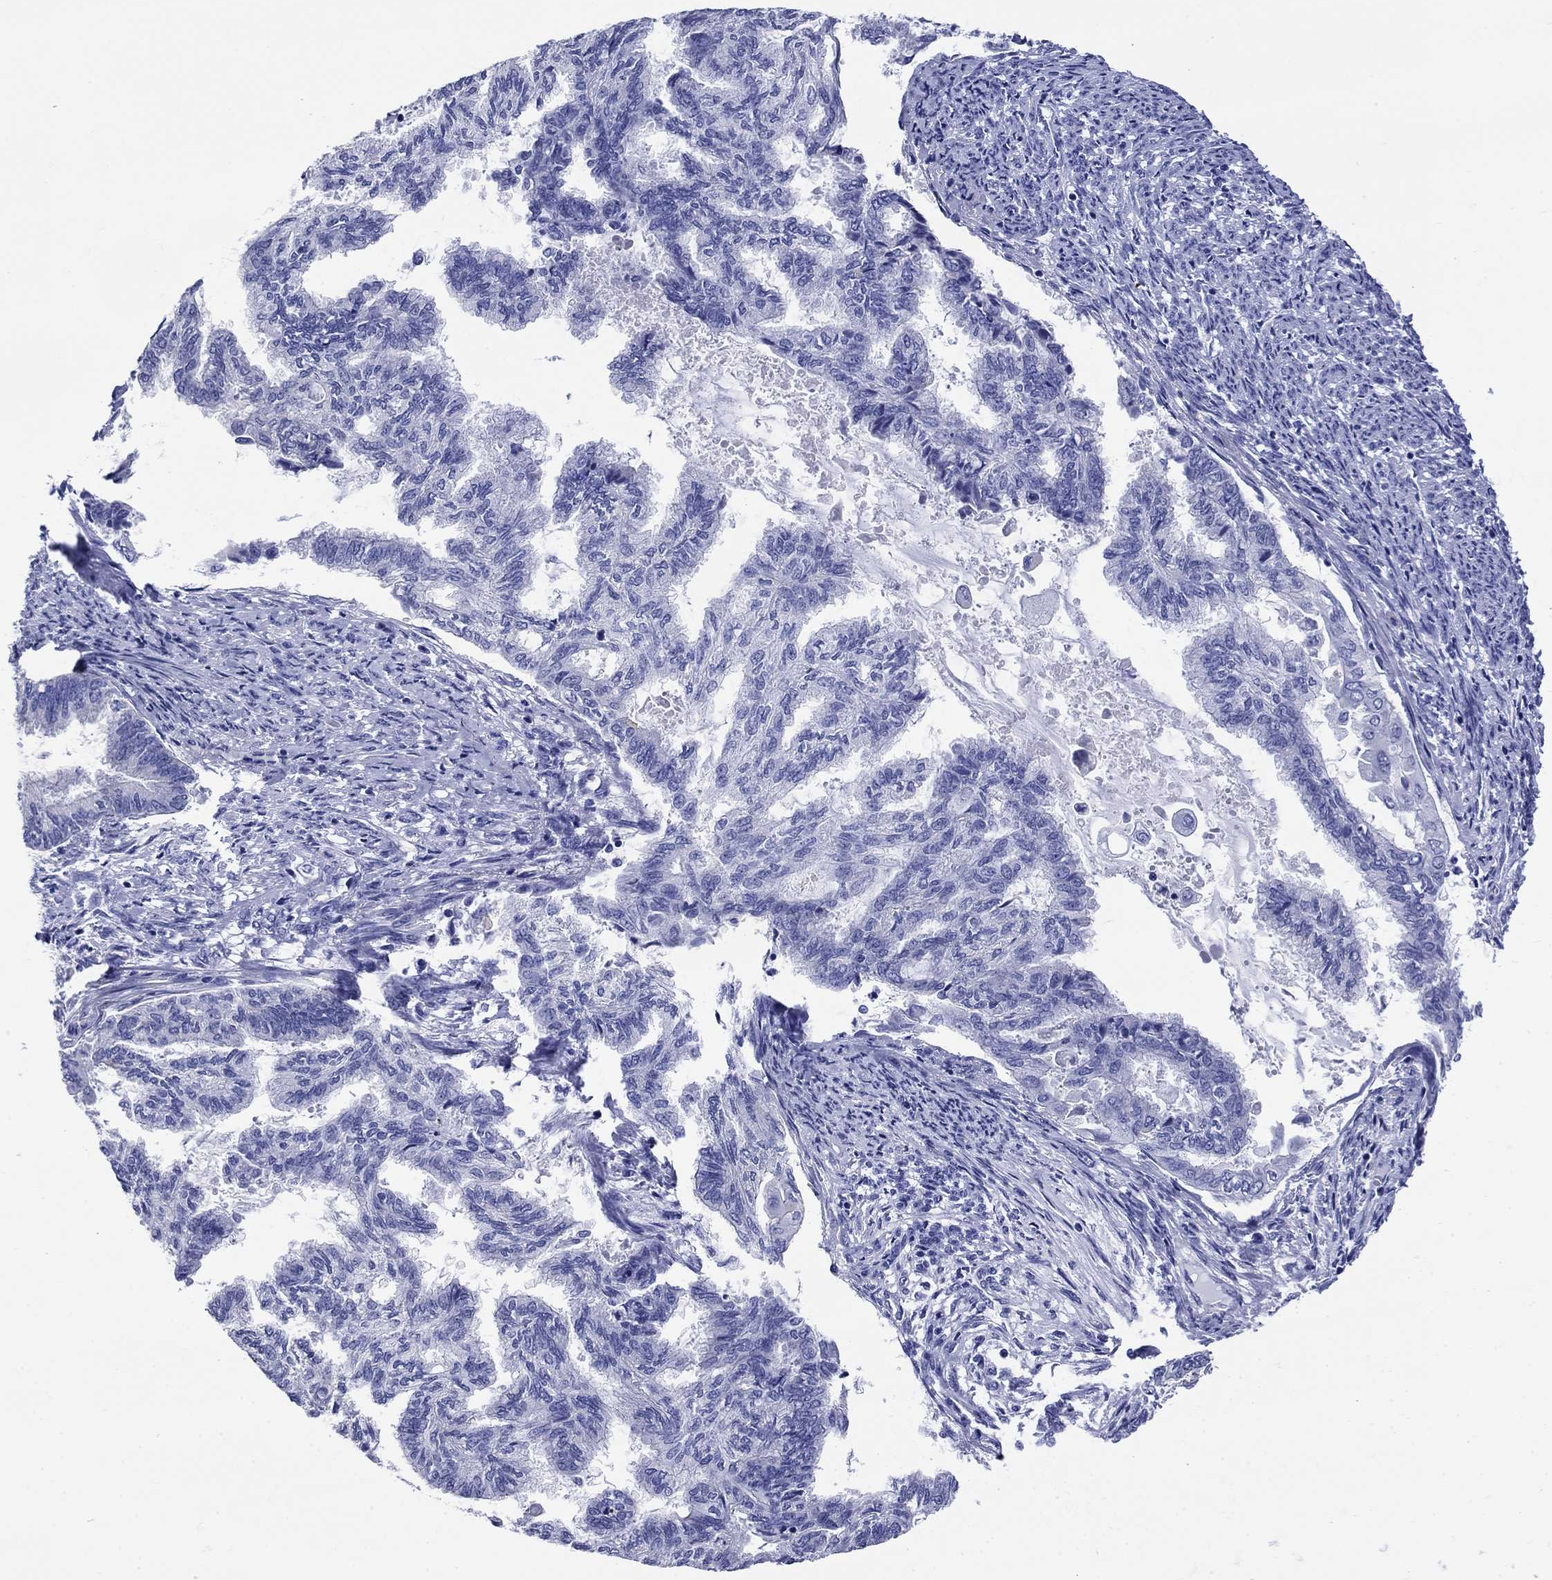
{"staining": {"intensity": "negative", "quantity": "none", "location": "none"}, "tissue": "endometrial cancer", "cell_type": "Tumor cells", "image_type": "cancer", "snomed": [{"axis": "morphology", "description": "Adenocarcinoma, NOS"}, {"axis": "topography", "description": "Endometrium"}], "caption": "Immunohistochemical staining of human endometrial cancer reveals no significant staining in tumor cells.", "gene": "SLC1A2", "patient": {"sex": "female", "age": 86}}